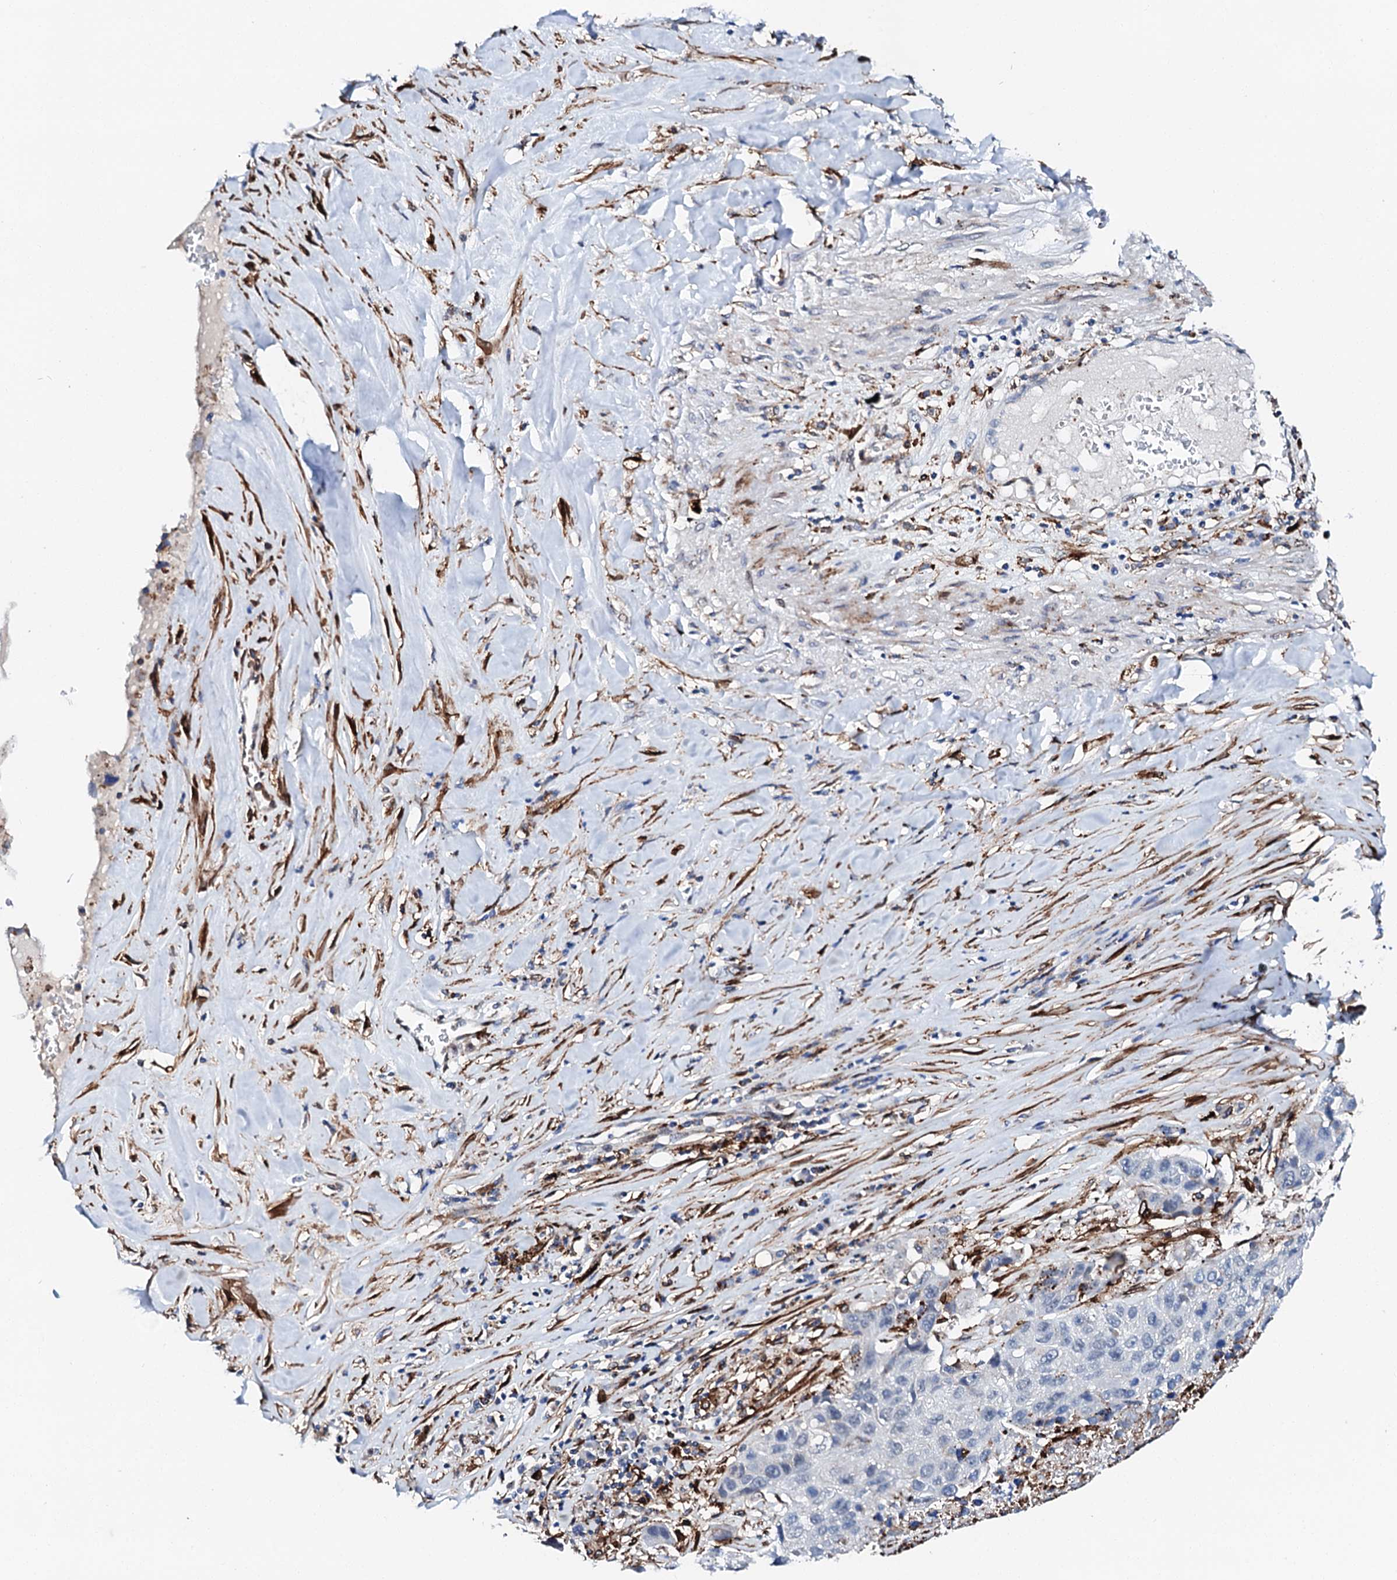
{"staining": {"intensity": "negative", "quantity": "none", "location": "none"}, "tissue": "lung cancer", "cell_type": "Tumor cells", "image_type": "cancer", "snomed": [{"axis": "morphology", "description": "Squamous cell carcinoma, NOS"}, {"axis": "topography", "description": "Lung"}], "caption": "IHC image of squamous cell carcinoma (lung) stained for a protein (brown), which exhibits no positivity in tumor cells.", "gene": "MED13L", "patient": {"sex": "male", "age": 61}}